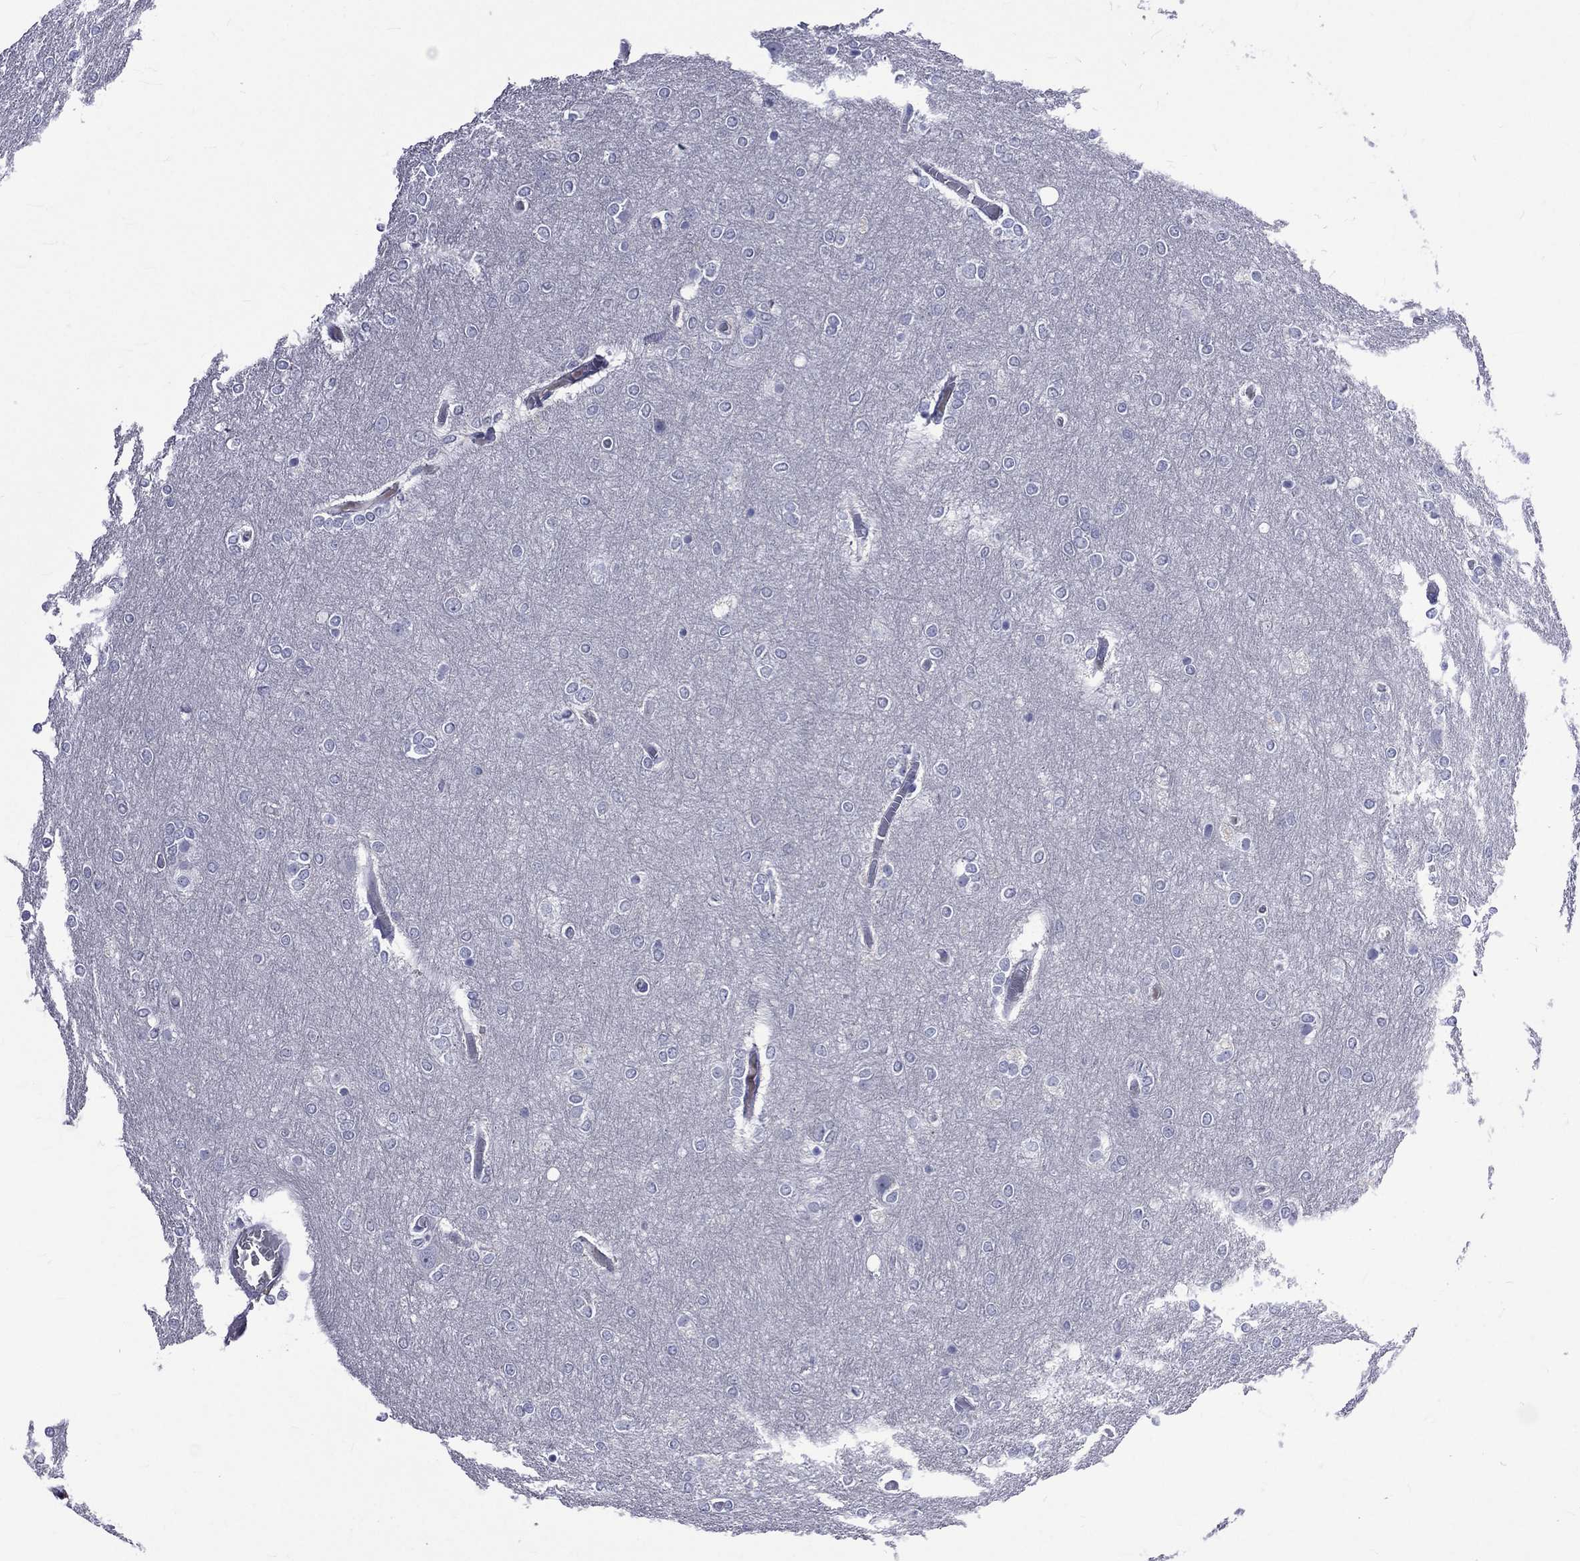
{"staining": {"intensity": "negative", "quantity": "none", "location": "none"}, "tissue": "glioma", "cell_type": "Tumor cells", "image_type": "cancer", "snomed": [{"axis": "morphology", "description": "Glioma, malignant, High grade"}, {"axis": "topography", "description": "Brain"}], "caption": "Malignant glioma (high-grade) was stained to show a protein in brown. There is no significant staining in tumor cells. (DAB (3,3'-diaminobenzidine) immunohistochemistry visualized using brightfield microscopy, high magnification).", "gene": "ELANE", "patient": {"sex": "female", "age": 61}}